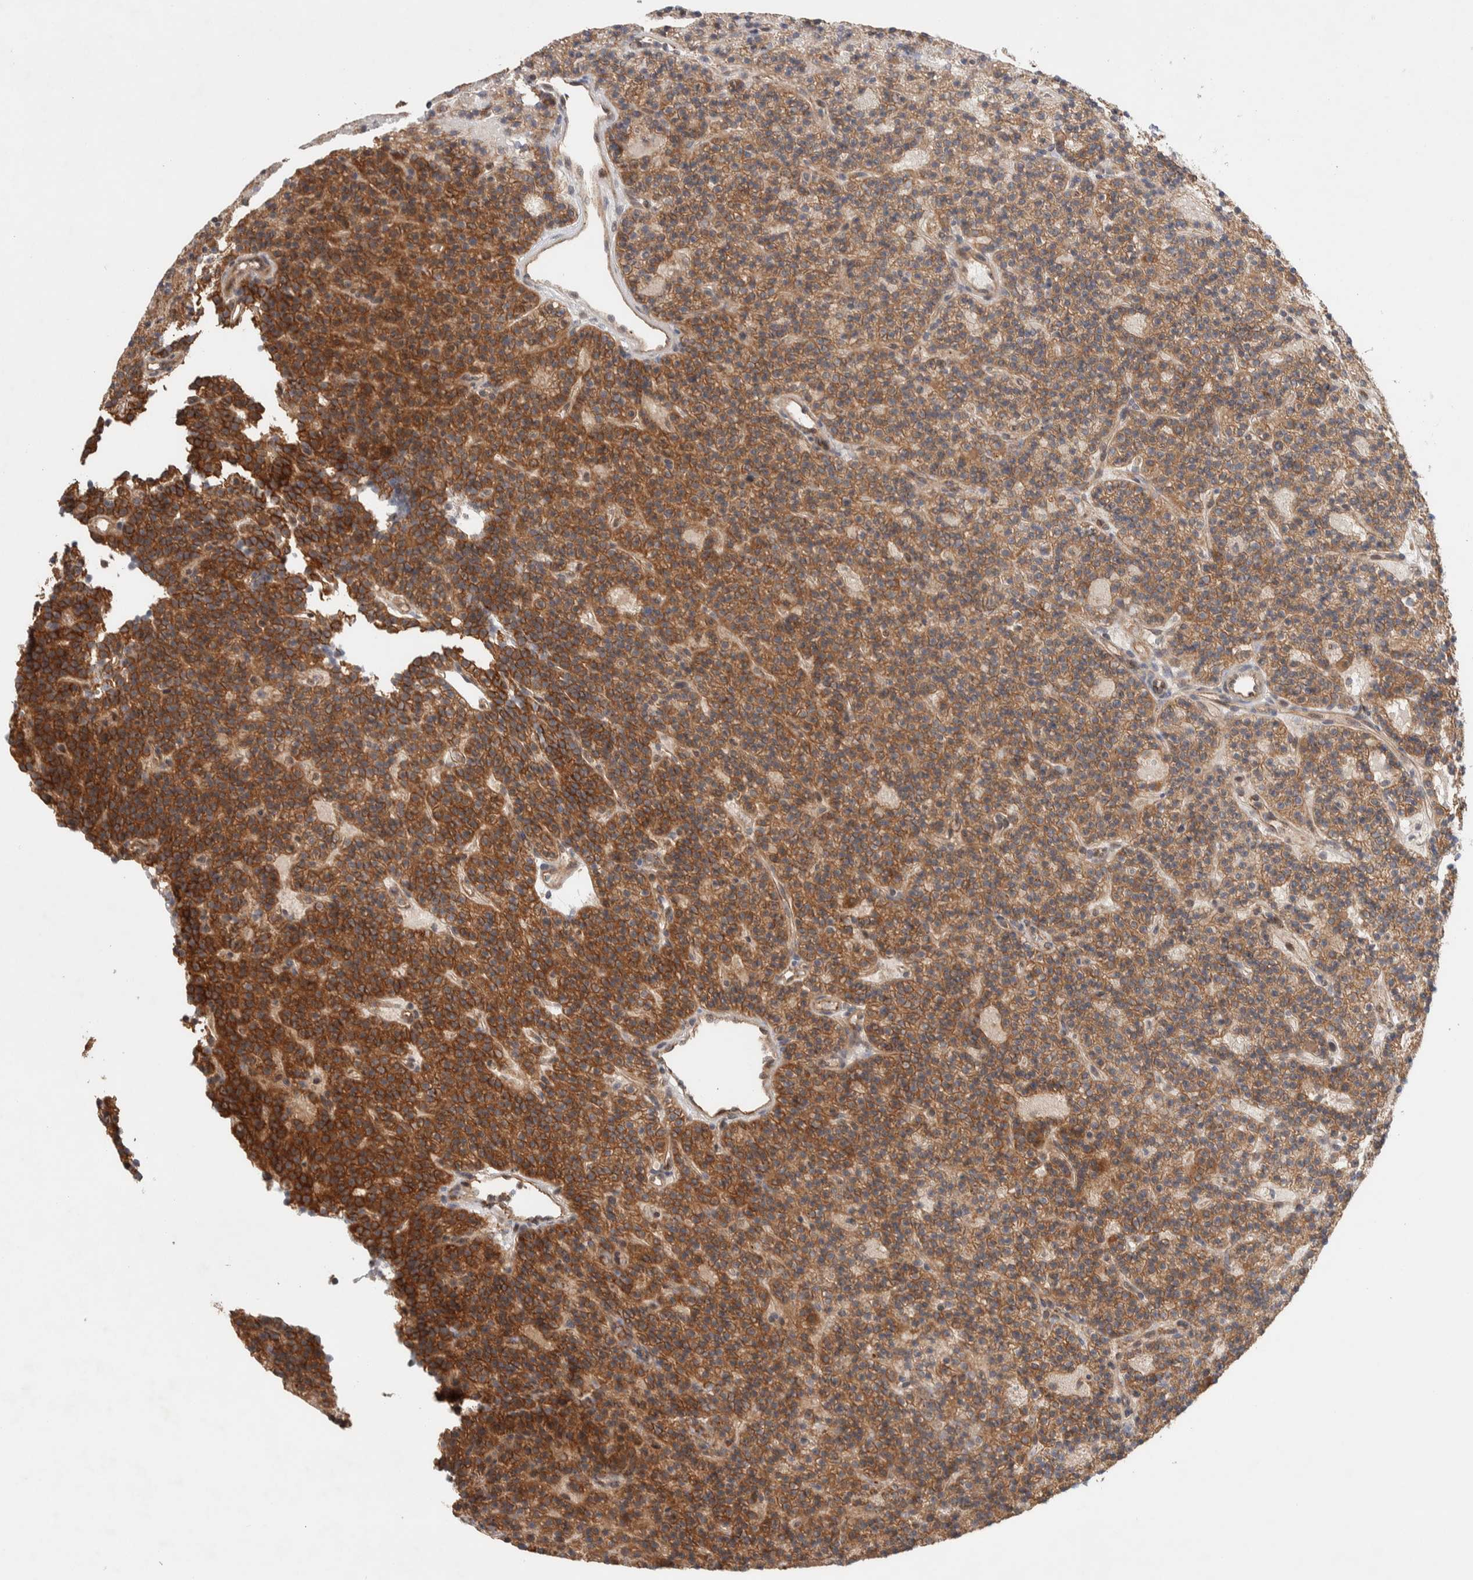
{"staining": {"intensity": "strong", "quantity": ">75%", "location": "cytoplasmic/membranous"}, "tissue": "parathyroid gland", "cell_type": "Glandular cells", "image_type": "normal", "snomed": [{"axis": "morphology", "description": "Normal tissue, NOS"}, {"axis": "topography", "description": "Parathyroid gland"}], "caption": "This micrograph demonstrates benign parathyroid gland stained with immunohistochemistry (IHC) to label a protein in brown. The cytoplasmic/membranous of glandular cells show strong positivity for the protein. Nuclei are counter-stained blue.", "gene": "DEPTOR", "patient": {"sex": "male", "age": 75}}